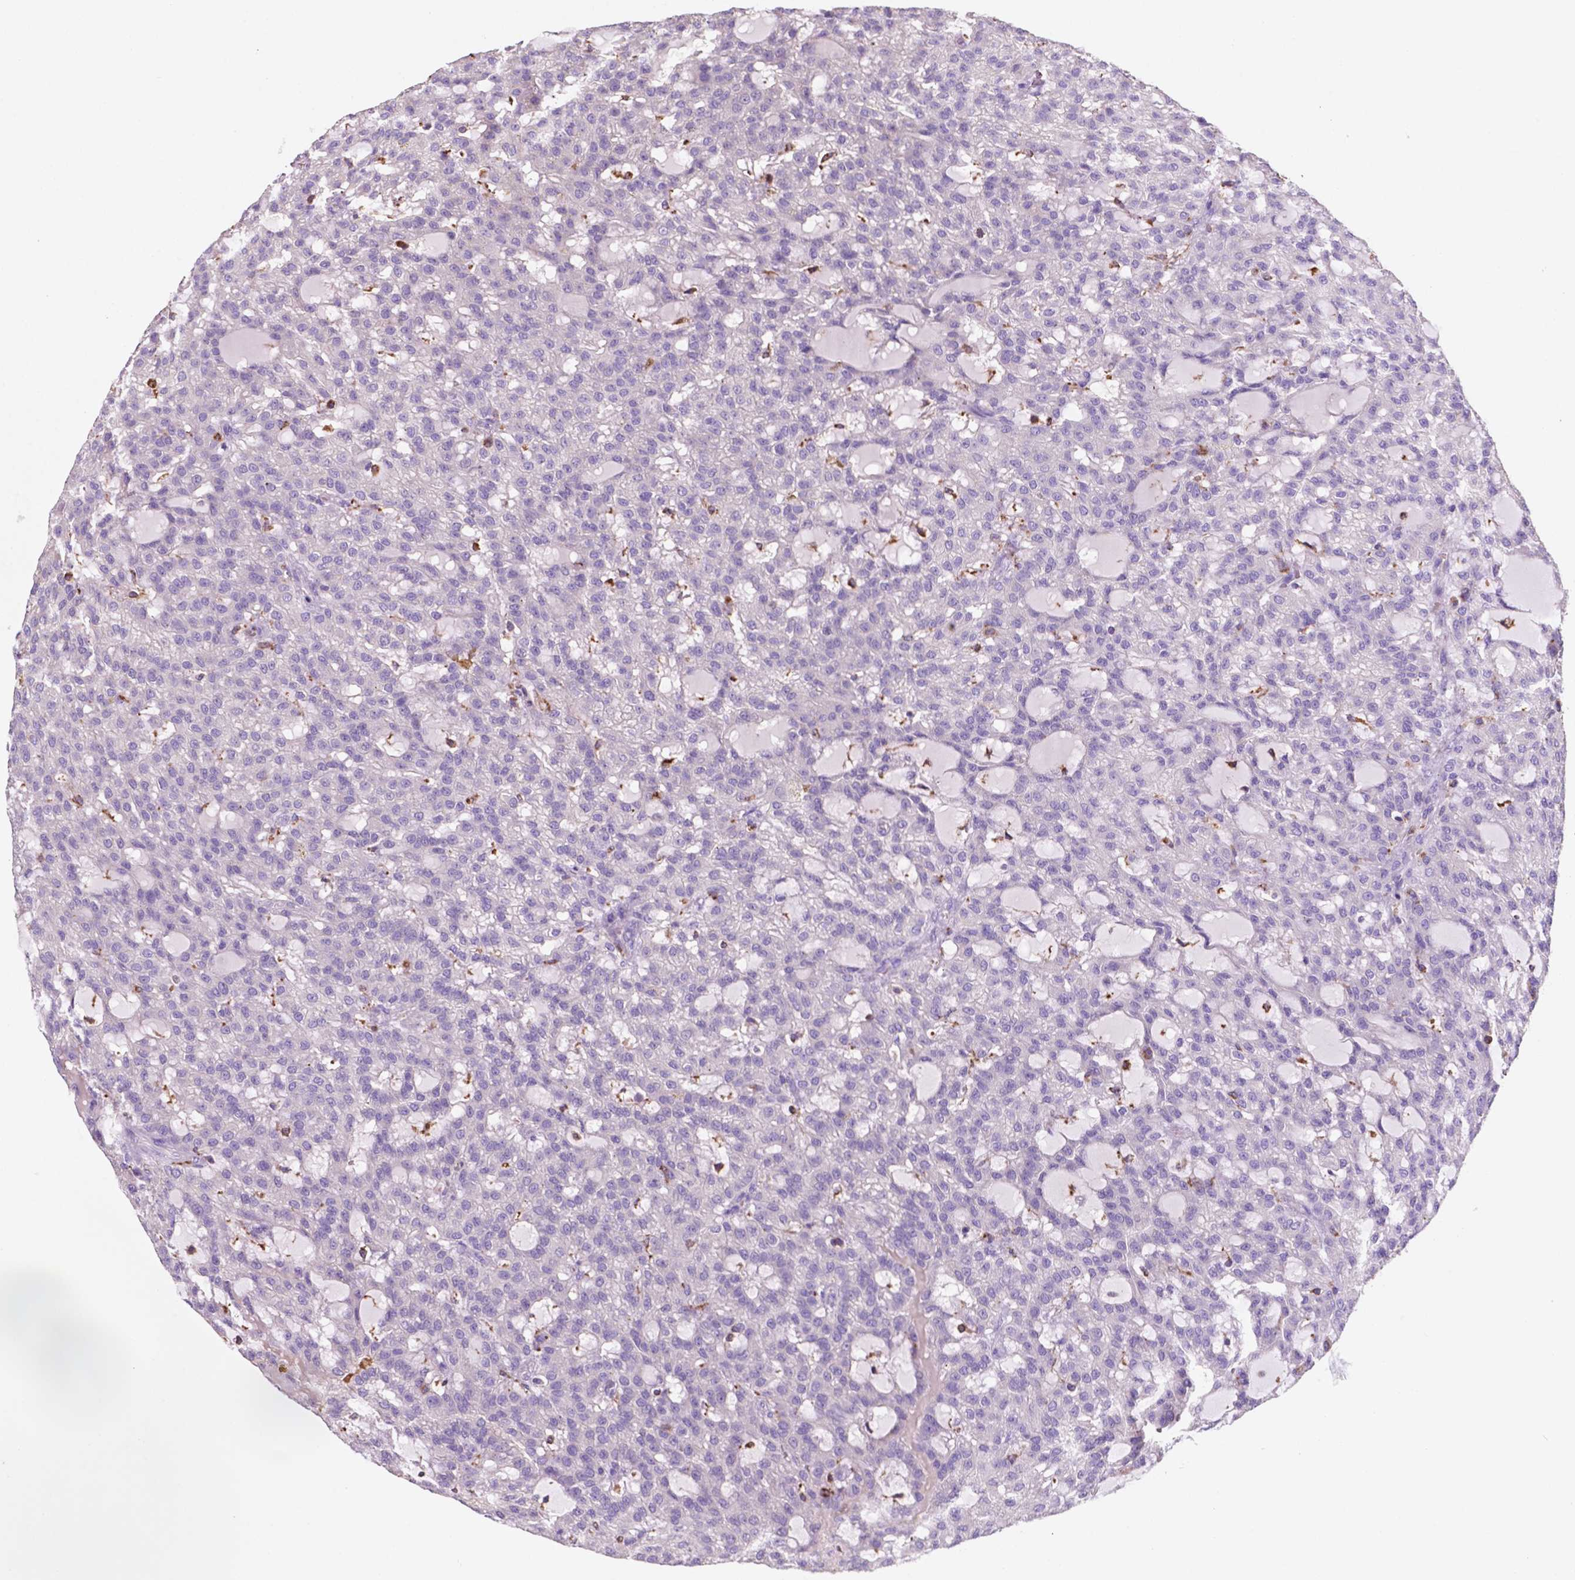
{"staining": {"intensity": "negative", "quantity": "none", "location": "none"}, "tissue": "renal cancer", "cell_type": "Tumor cells", "image_type": "cancer", "snomed": [{"axis": "morphology", "description": "Adenocarcinoma, NOS"}, {"axis": "topography", "description": "Kidney"}], "caption": "Adenocarcinoma (renal) was stained to show a protein in brown. There is no significant expression in tumor cells.", "gene": "MKRN2OS", "patient": {"sex": "male", "age": 63}}